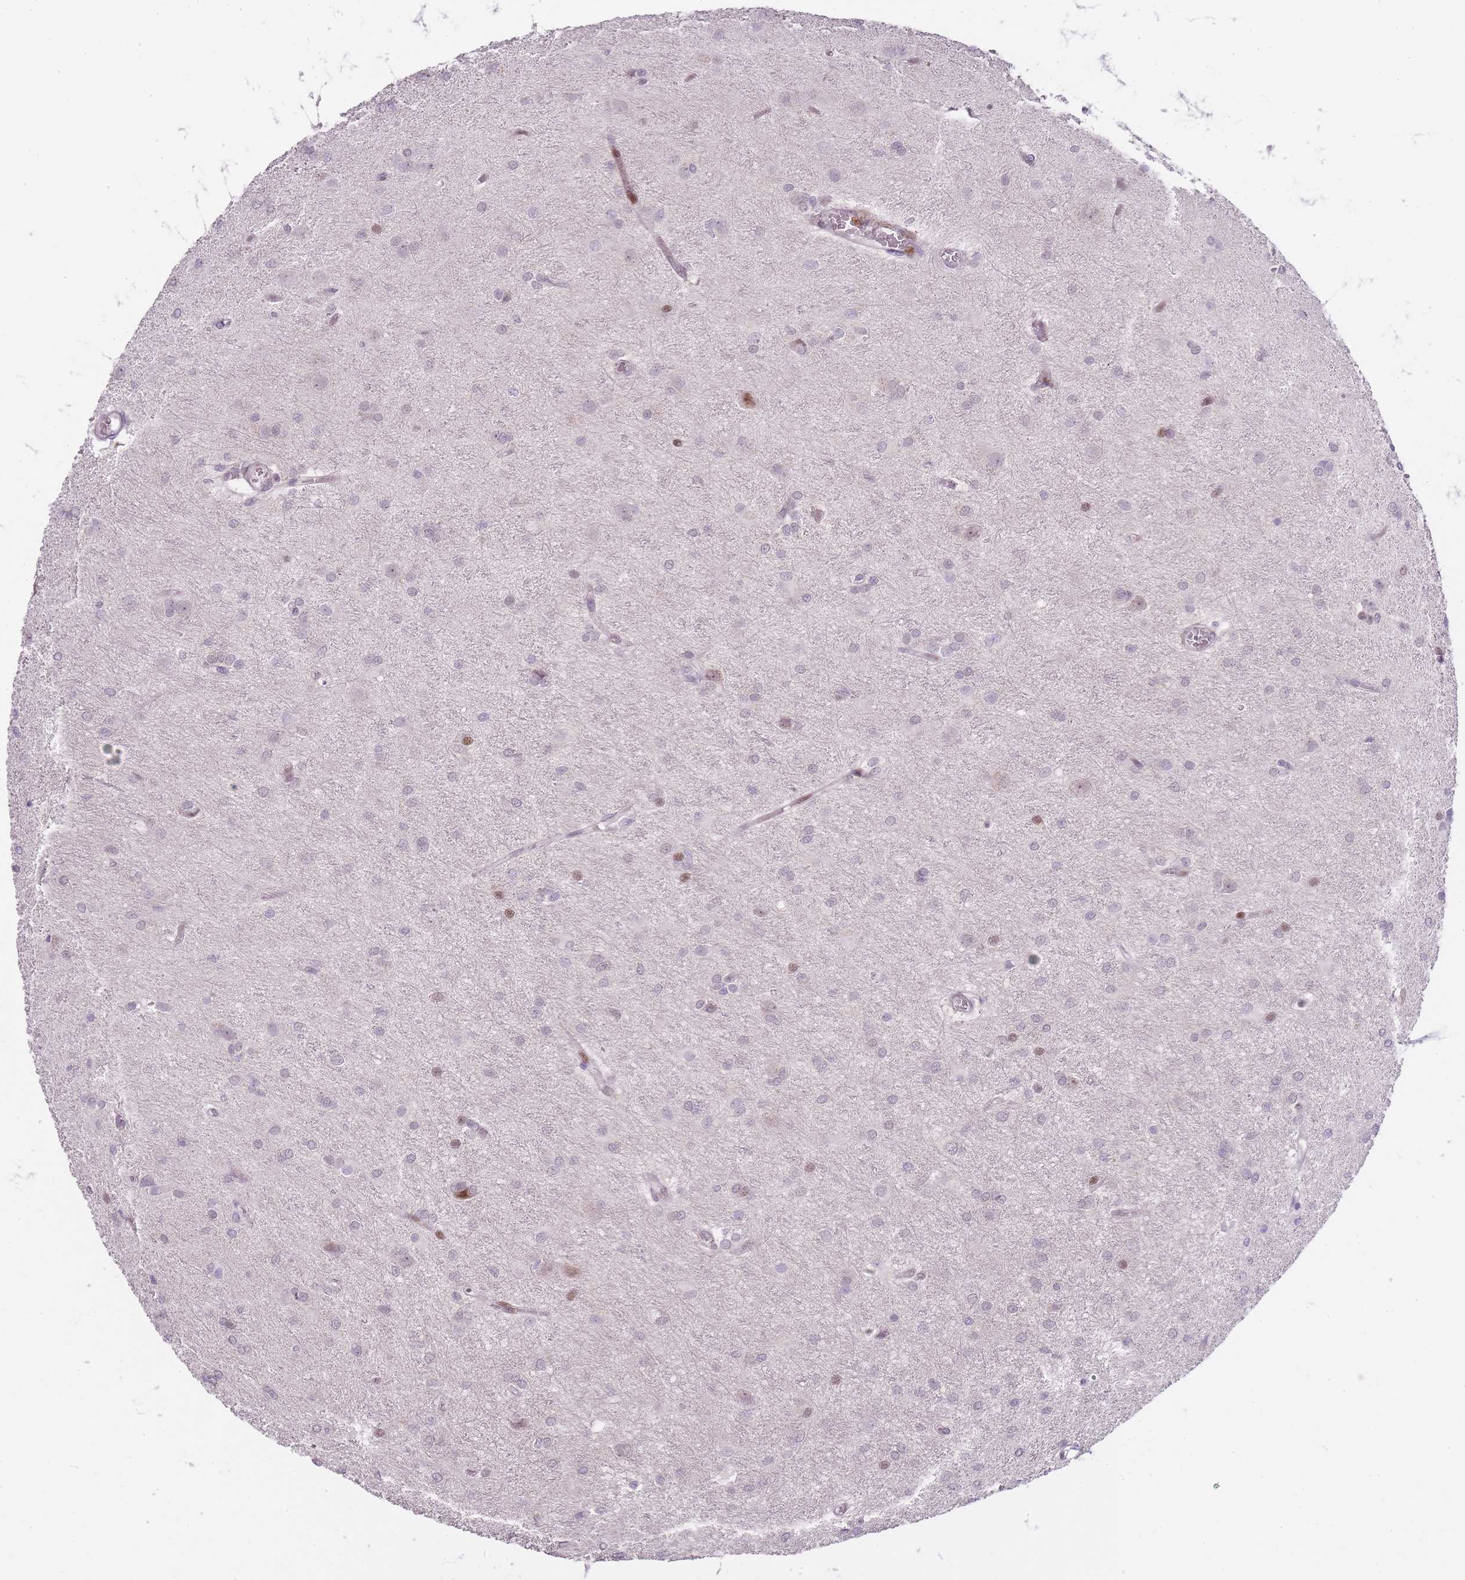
{"staining": {"intensity": "moderate", "quantity": "<25%", "location": "nuclear"}, "tissue": "glioma", "cell_type": "Tumor cells", "image_type": "cancer", "snomed": [{"axis": "morphology", "description": "Glioma, malignant, High grade"}, {"axis": "topography", "description": "Brain"}], "caption": "DAB immunohistochemical staining of malignant high-grade glioma shows moderate nuclear protein staining in approximately <25% of tumor cells.", "gene": "OGG1", "patient": {"sex": "female", "age": 50}}